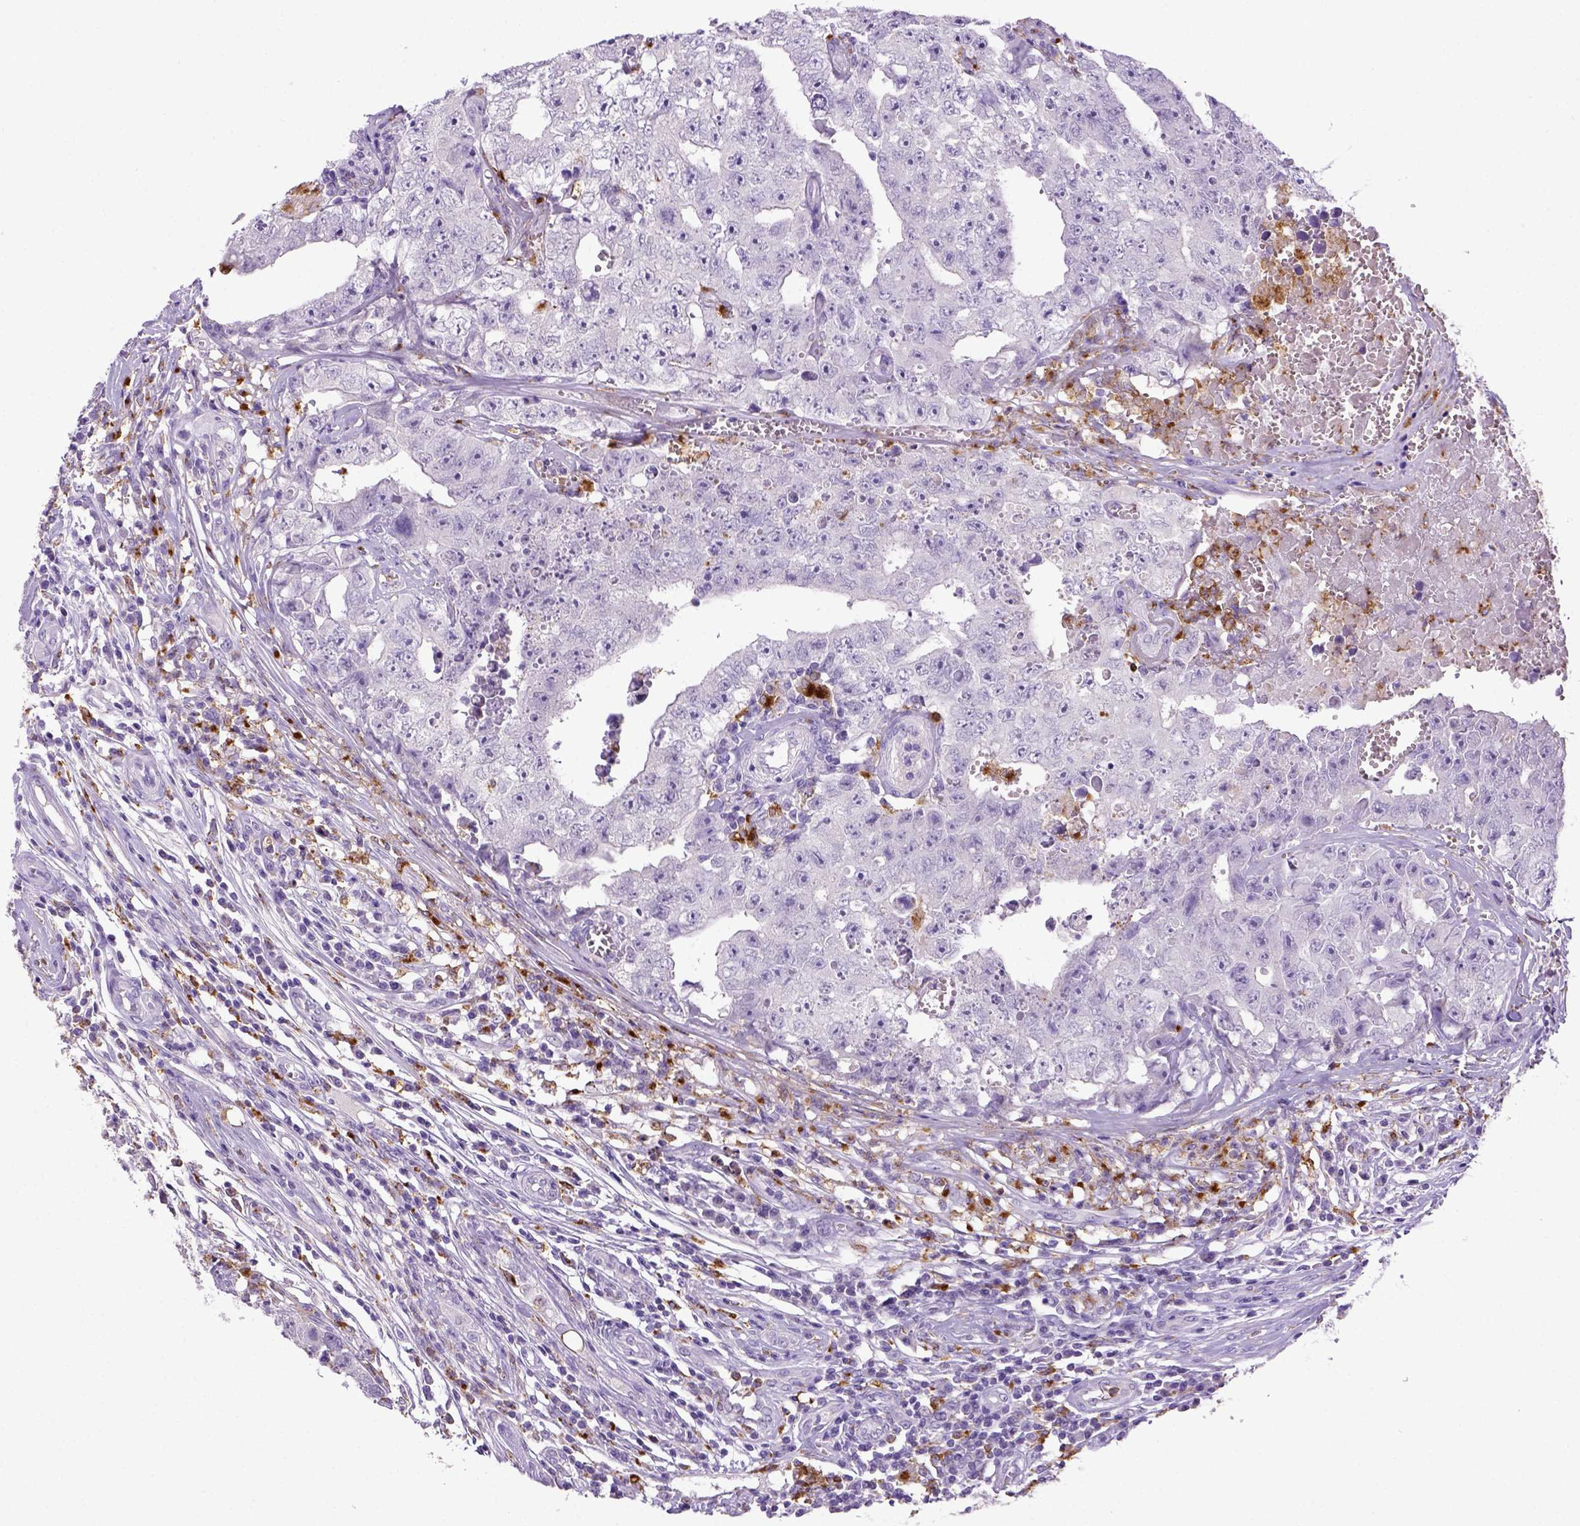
{"staining": {"intensity": "negative", "quantity": "none", "location": "none"}, "tissue": "testis cancer", "cell_type": "Tumor cells", "image_type": "cancer", "snomed": [{"axis": "morphology", "description": "Carcinoma, Embryonal, NOS"}, {"axis": "topography", "description": "Testis"}], "caption": "Tumor cells are negative for protein expression in human embryonal carcinoma (testis). (Brightfield microscopy of DAB (3,3'-diaminobenzidine) immunohistochemistry at high magnification).", "gene": "CD68", "patient": {"sex": "male", "age": 36}}